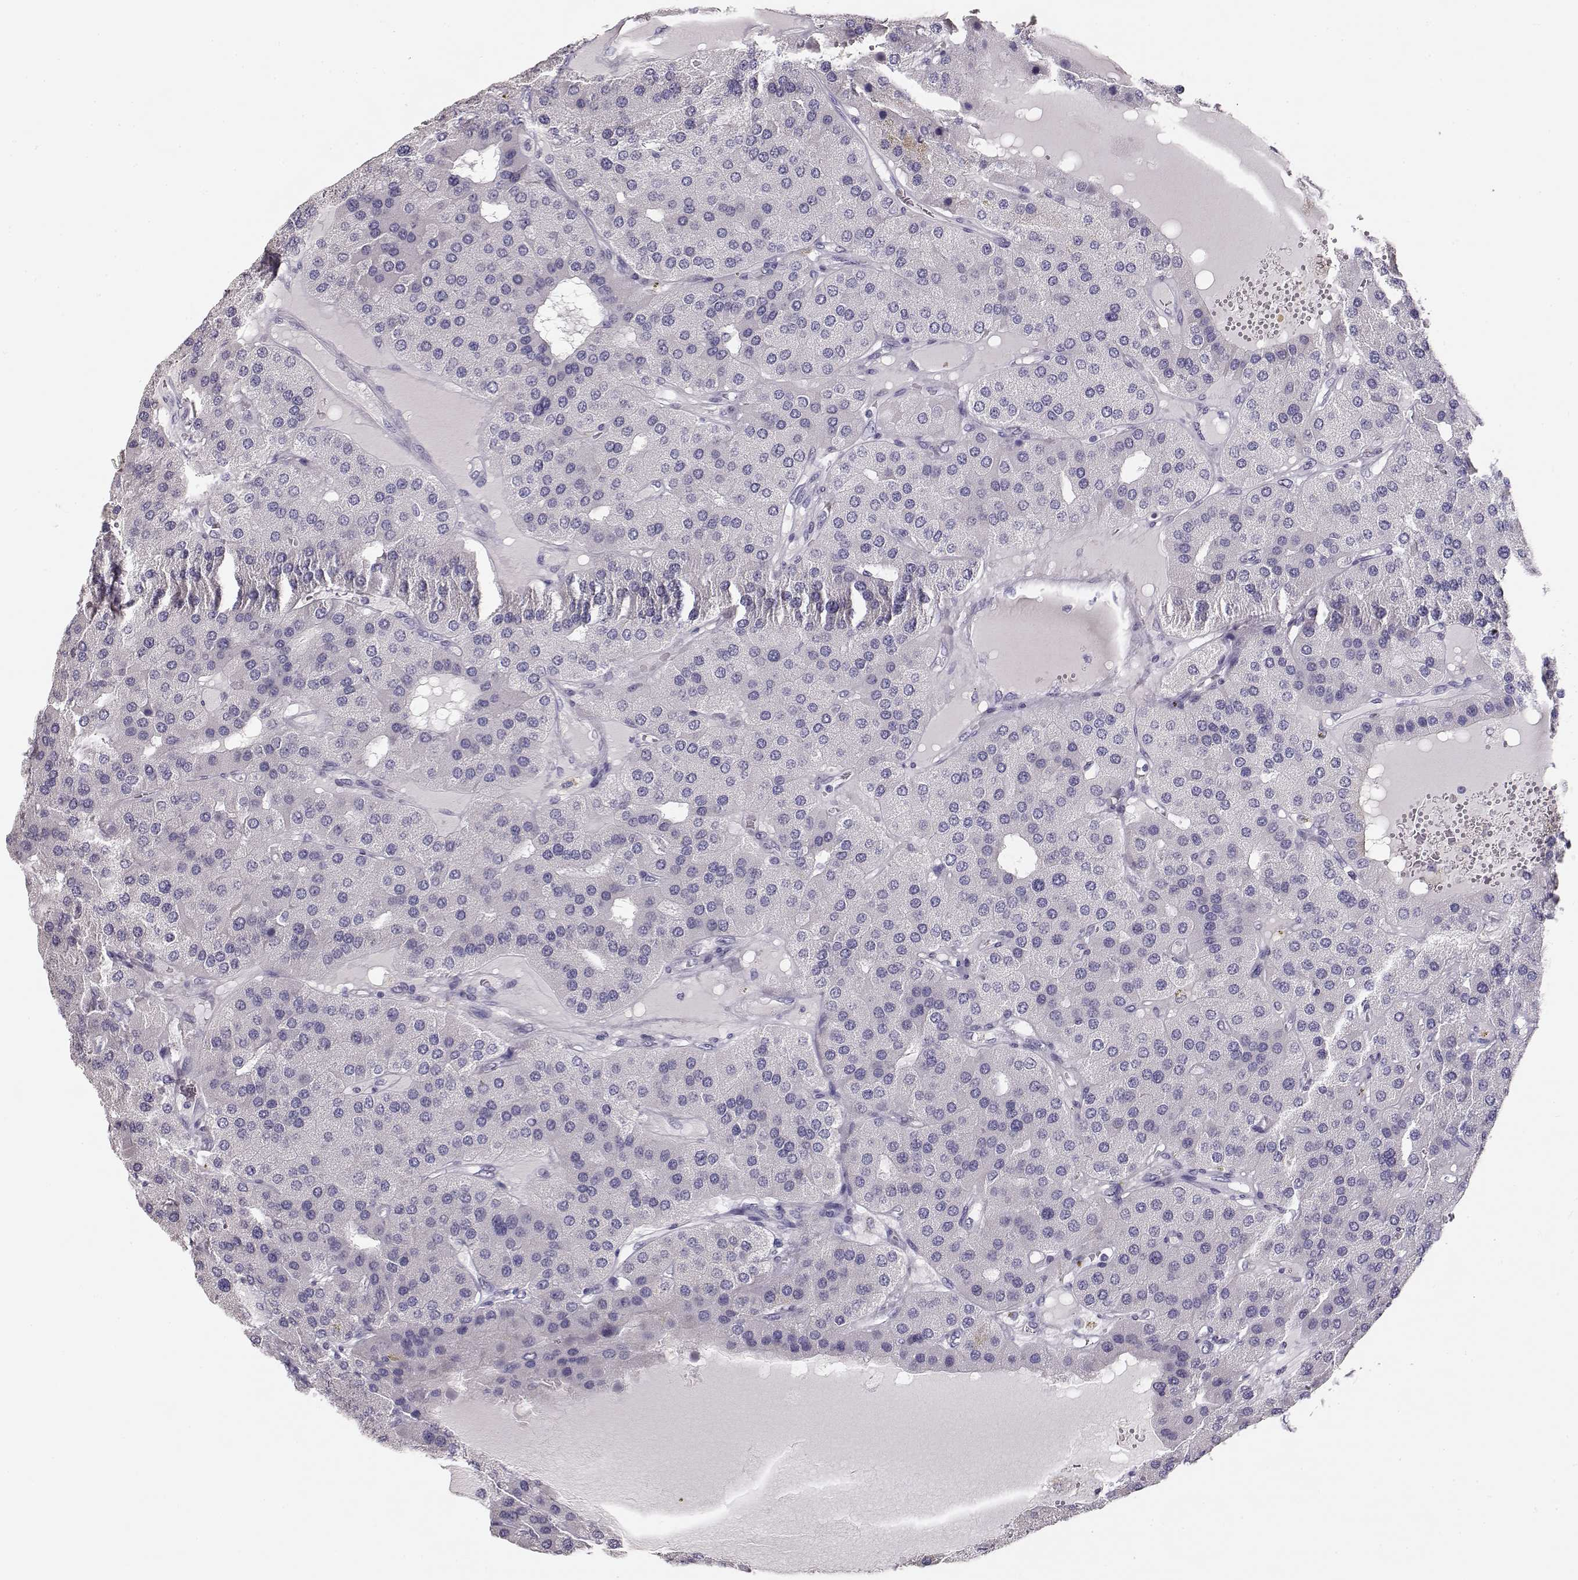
{"staining": {"intensity": "negative", "quantity": "none", "location": "none"}, "tissue": "parathyroid gland", "cell_type": "Glandular cells", "image_type": "normal", "snomed": [{"axis": "morphology", "description": "Normal tissue, NOS"}, {"axis": "morphology", "description": "Adenoma, NOS"}, {"axis": "topography", "description": "Parathyroid gland"}], "caption": "Immunohistochemistry image of unremarkable human parathyroid gland stained for a protein (brown), which reveals no expression in glandular cells. The staining was performed using DAB to visualize the protein expression in brown, while the nuclei were stained in blue with hematoxylin (Magnification: 20x).", "gene": "MAGEC1", "patient": {"sex": "female", "age": 86}}